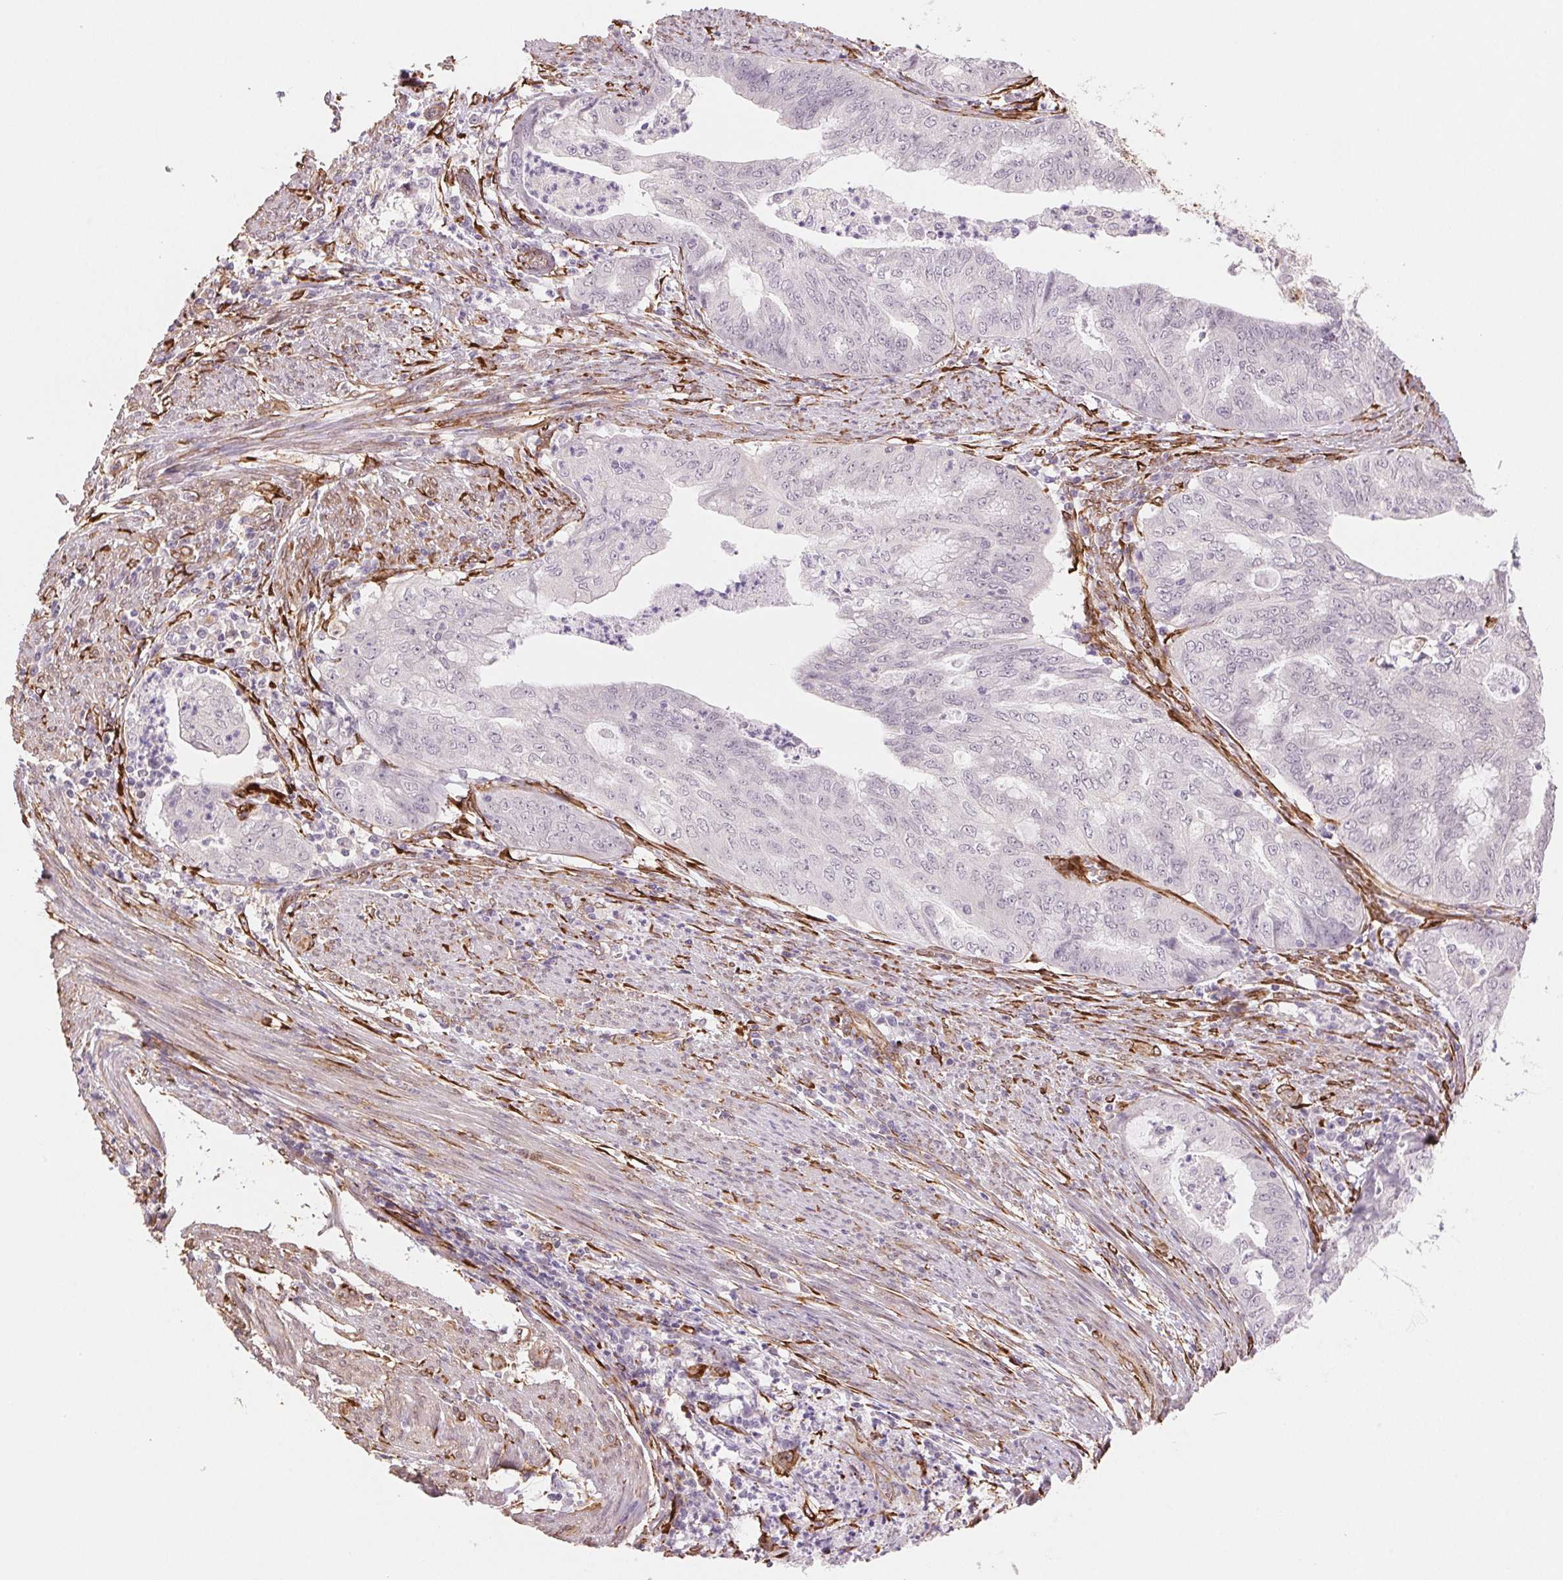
{"staining": {"intensity": "negative", "quantity": "none", "location": "none"}, "tissue": "endometrial cancer", "cell_type": "Tumor cells", "image_type": "cancer", "snomed": [{"axis": "morphology", "description": "Adenocarcinoma, NOS"}, {"axis": "topography", "description": "Endometrium"}], "caption": "Immunohistochemistry histopathology image of human endometrial cancer (adenocarcinoma) stained for a protein (brown), which demonstrates no staining in tumor cells.", "gene": "FKBP10", "patient": {"sex": "female", "age": 79}}